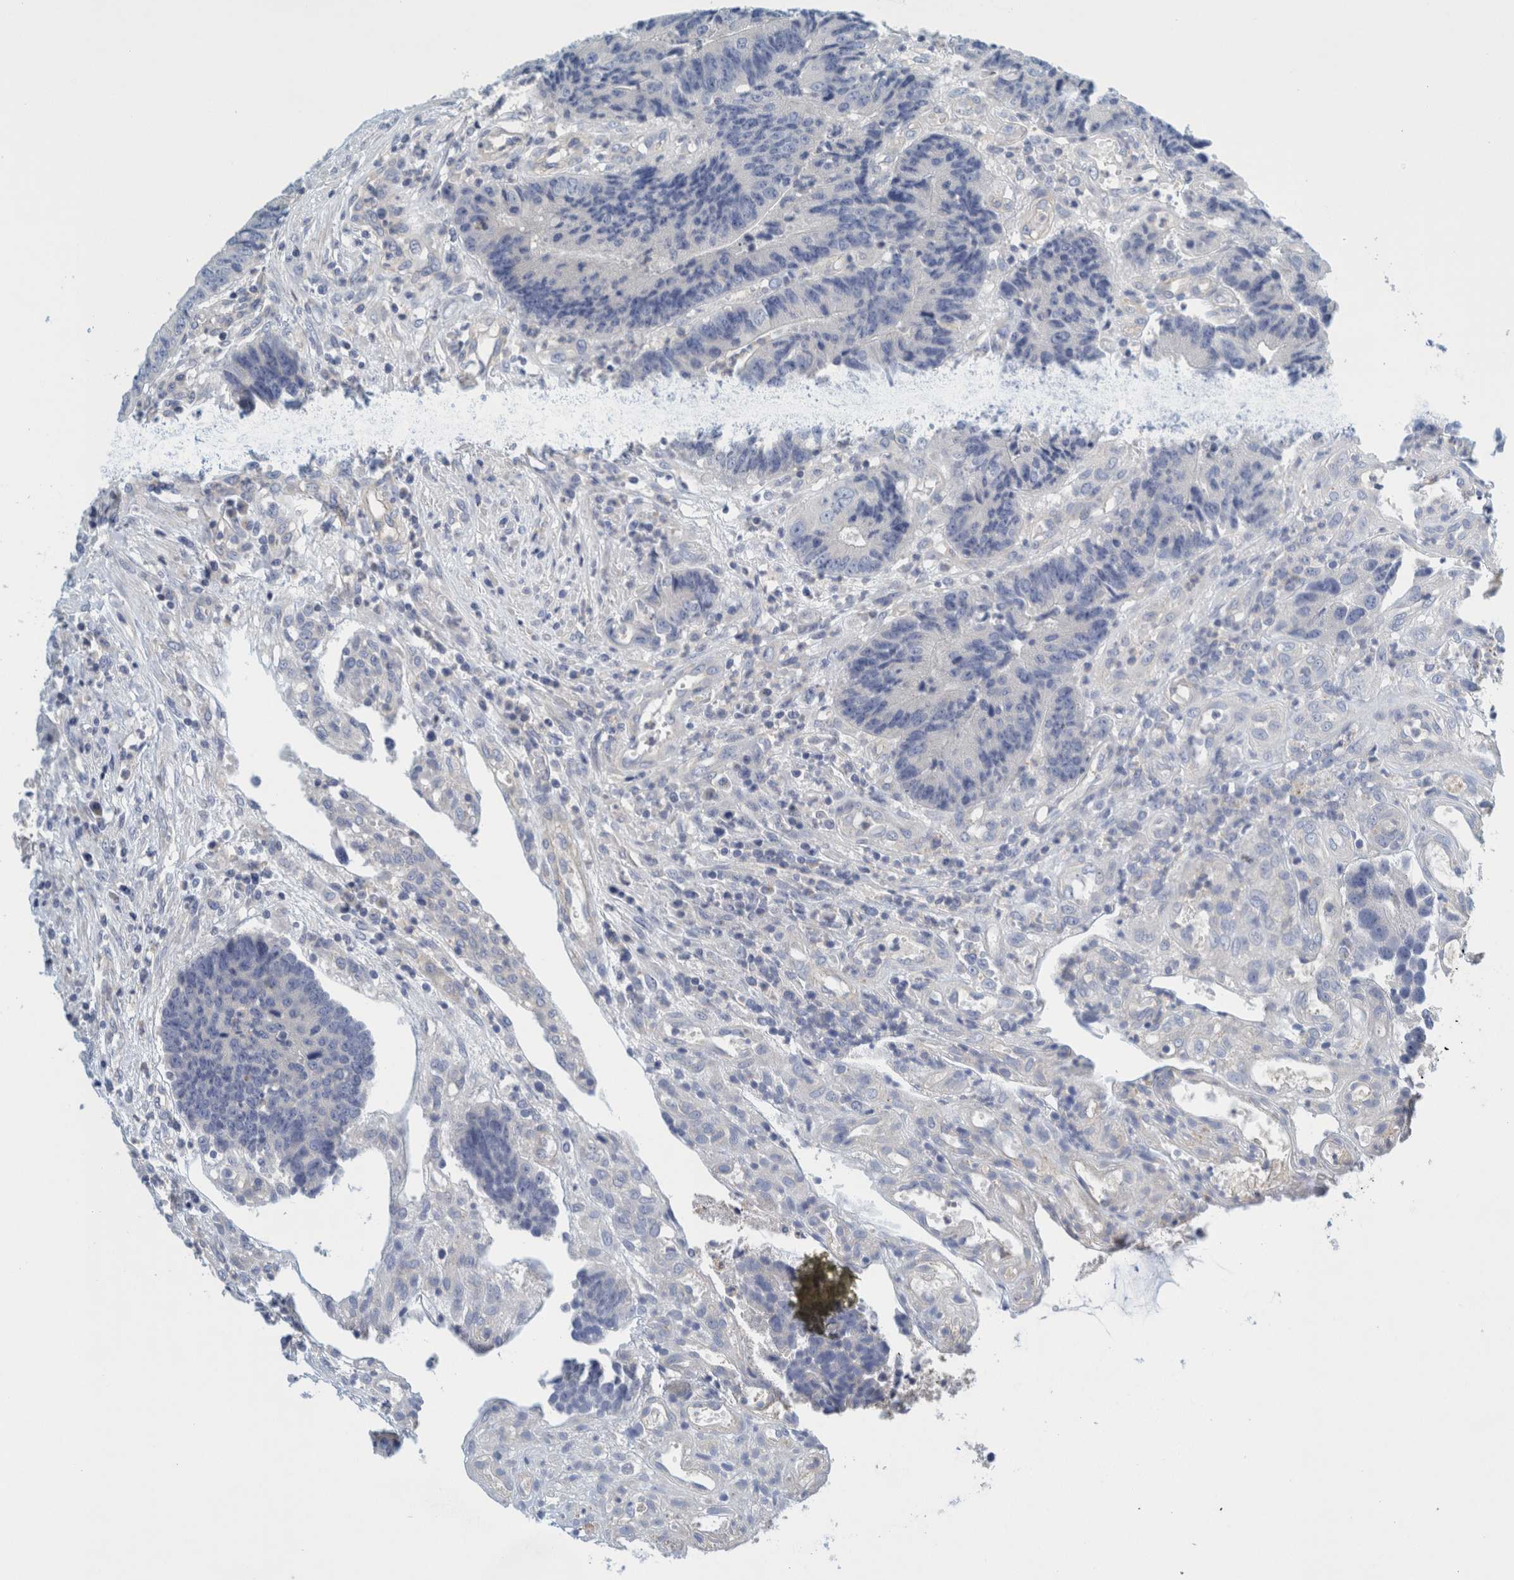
{"staining": {"intensity": "negative", "quantity": "none", "location": "none"}, "tissue": "colorectal cancer", "cell_type": "Tumor cells", "image_type": "cancer", "snomed": [{"axis": "morphology", "description": "Adenocarcinoma, NOS"}, {"axis": "topography", "description": "Rectum"}], "caption": "IHC micrograph of adenocarcinoma (colorectal) stained for a protein (brown), which exhibits no positivity in tumor cells.", "gene": "ZNF324B", "patient": {"sex": "male", "age": 84}}